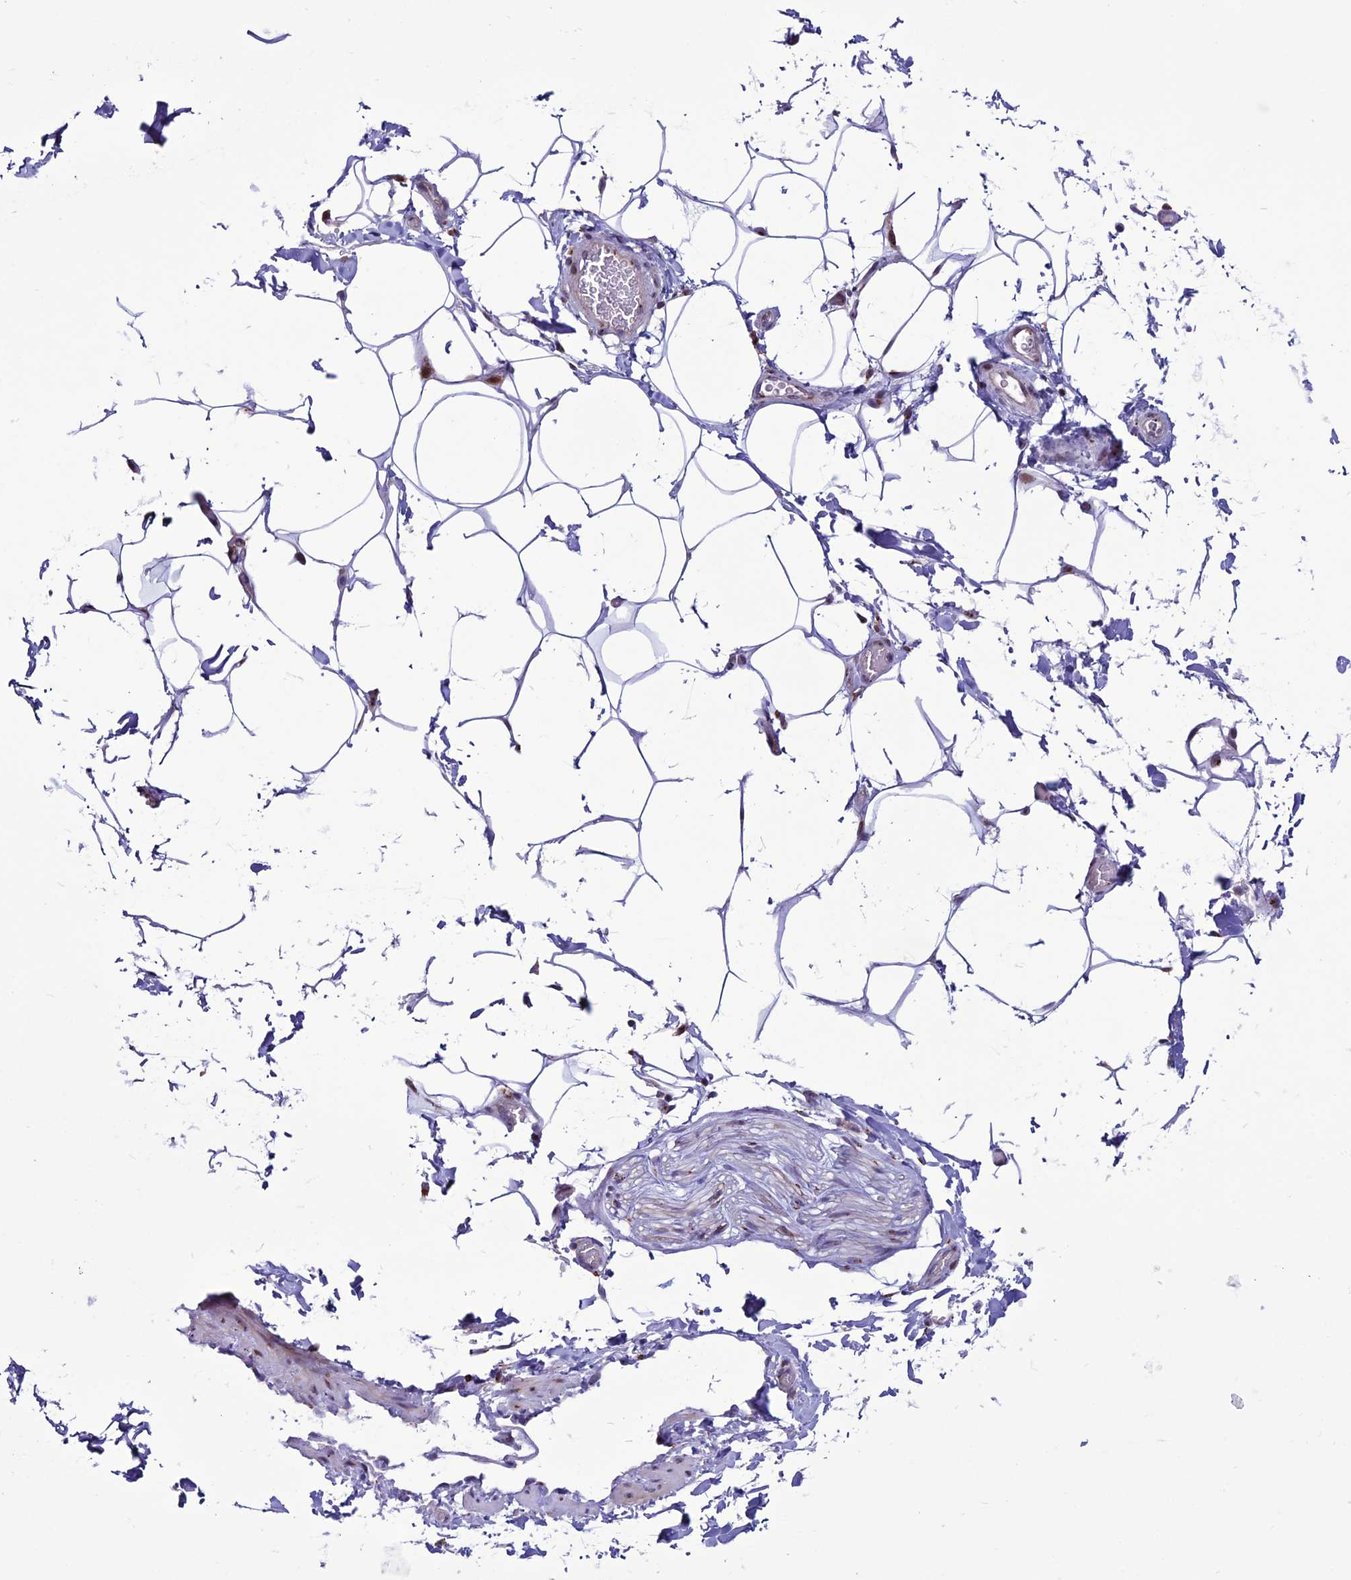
{"staining": {"intensity": "negative", "quantity": "none", "location": "none"}, "tissue": "adipose tissue", "cell_type": "Adipocytes", "image_type": "normal", "snomed": [{"axis": "morphology", "description": "Normal tissue, NOS"}, {"axis": "topography", "description": "Soft tissue"}, {"axis": "topography", "description": "Adipose tissue"}, {"axis": "topography", "description": "Vascular tissue"}, {"axis": "topography", "description": "Peripheral nerve tissue"}], "caption": "IHC image of benign adipose tissue: adipose tissue stained with DAB (3,3'-diaminobenzidine) demonstrates no significant protein staining in adipocytes.", "gene": "PLEKHA4", "patient": {"sex": "male", "age": 46}}